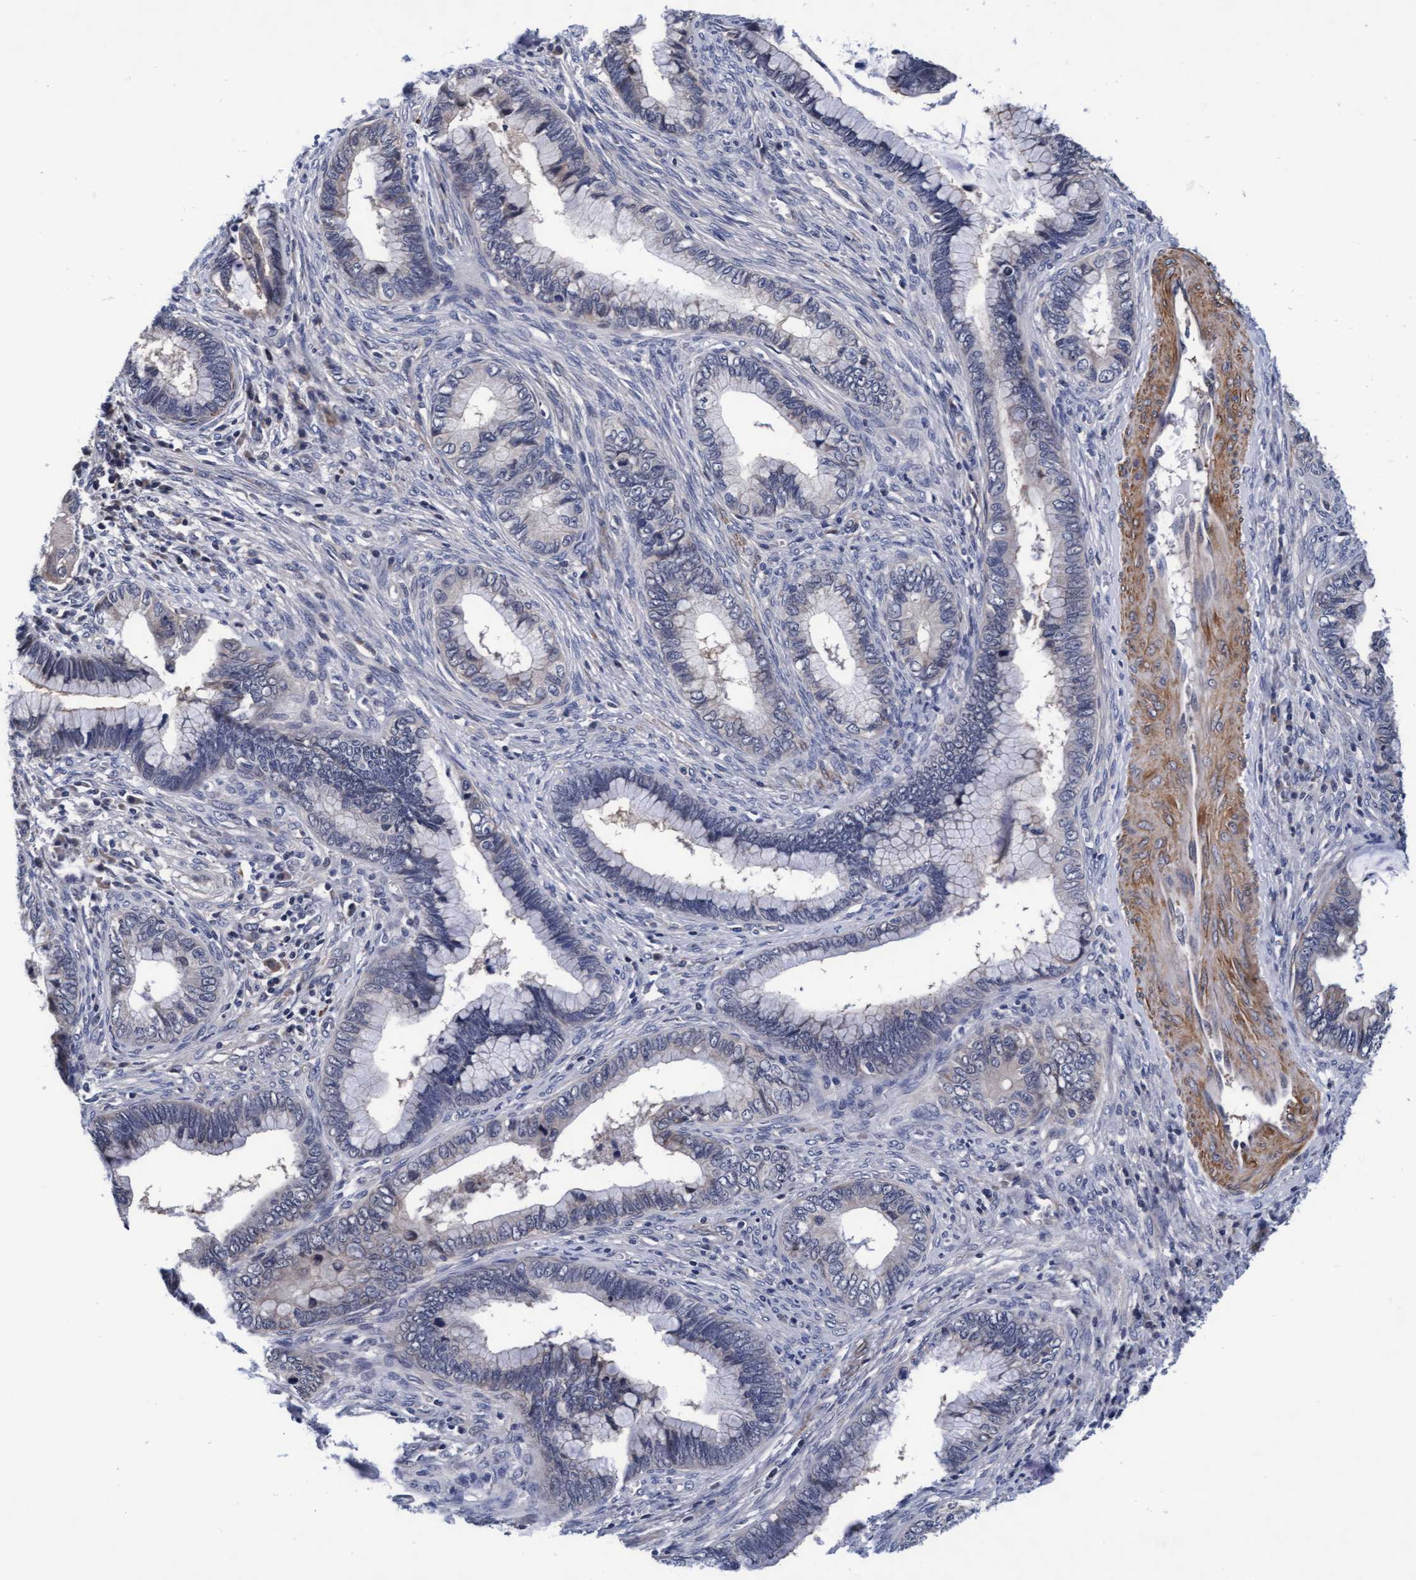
{"staining": {"intensity": "negative", "quantity": "none", "location": "none"}, "tissue": "cervical cancer", "cell_type": "Tumor cells", "image_type": "cancer", "snomed": [{"axis": "morphology", "description": "Adenocarcinoma, NOS"}, {"axis": "topography", "description": "Cervix"}], "caption": "Immunohistochemical staining of human cervical cancer displays no significant staining in tumor cells.", "gene": "EFCAB13", "patient": {"sex": "female", "age": 44}}